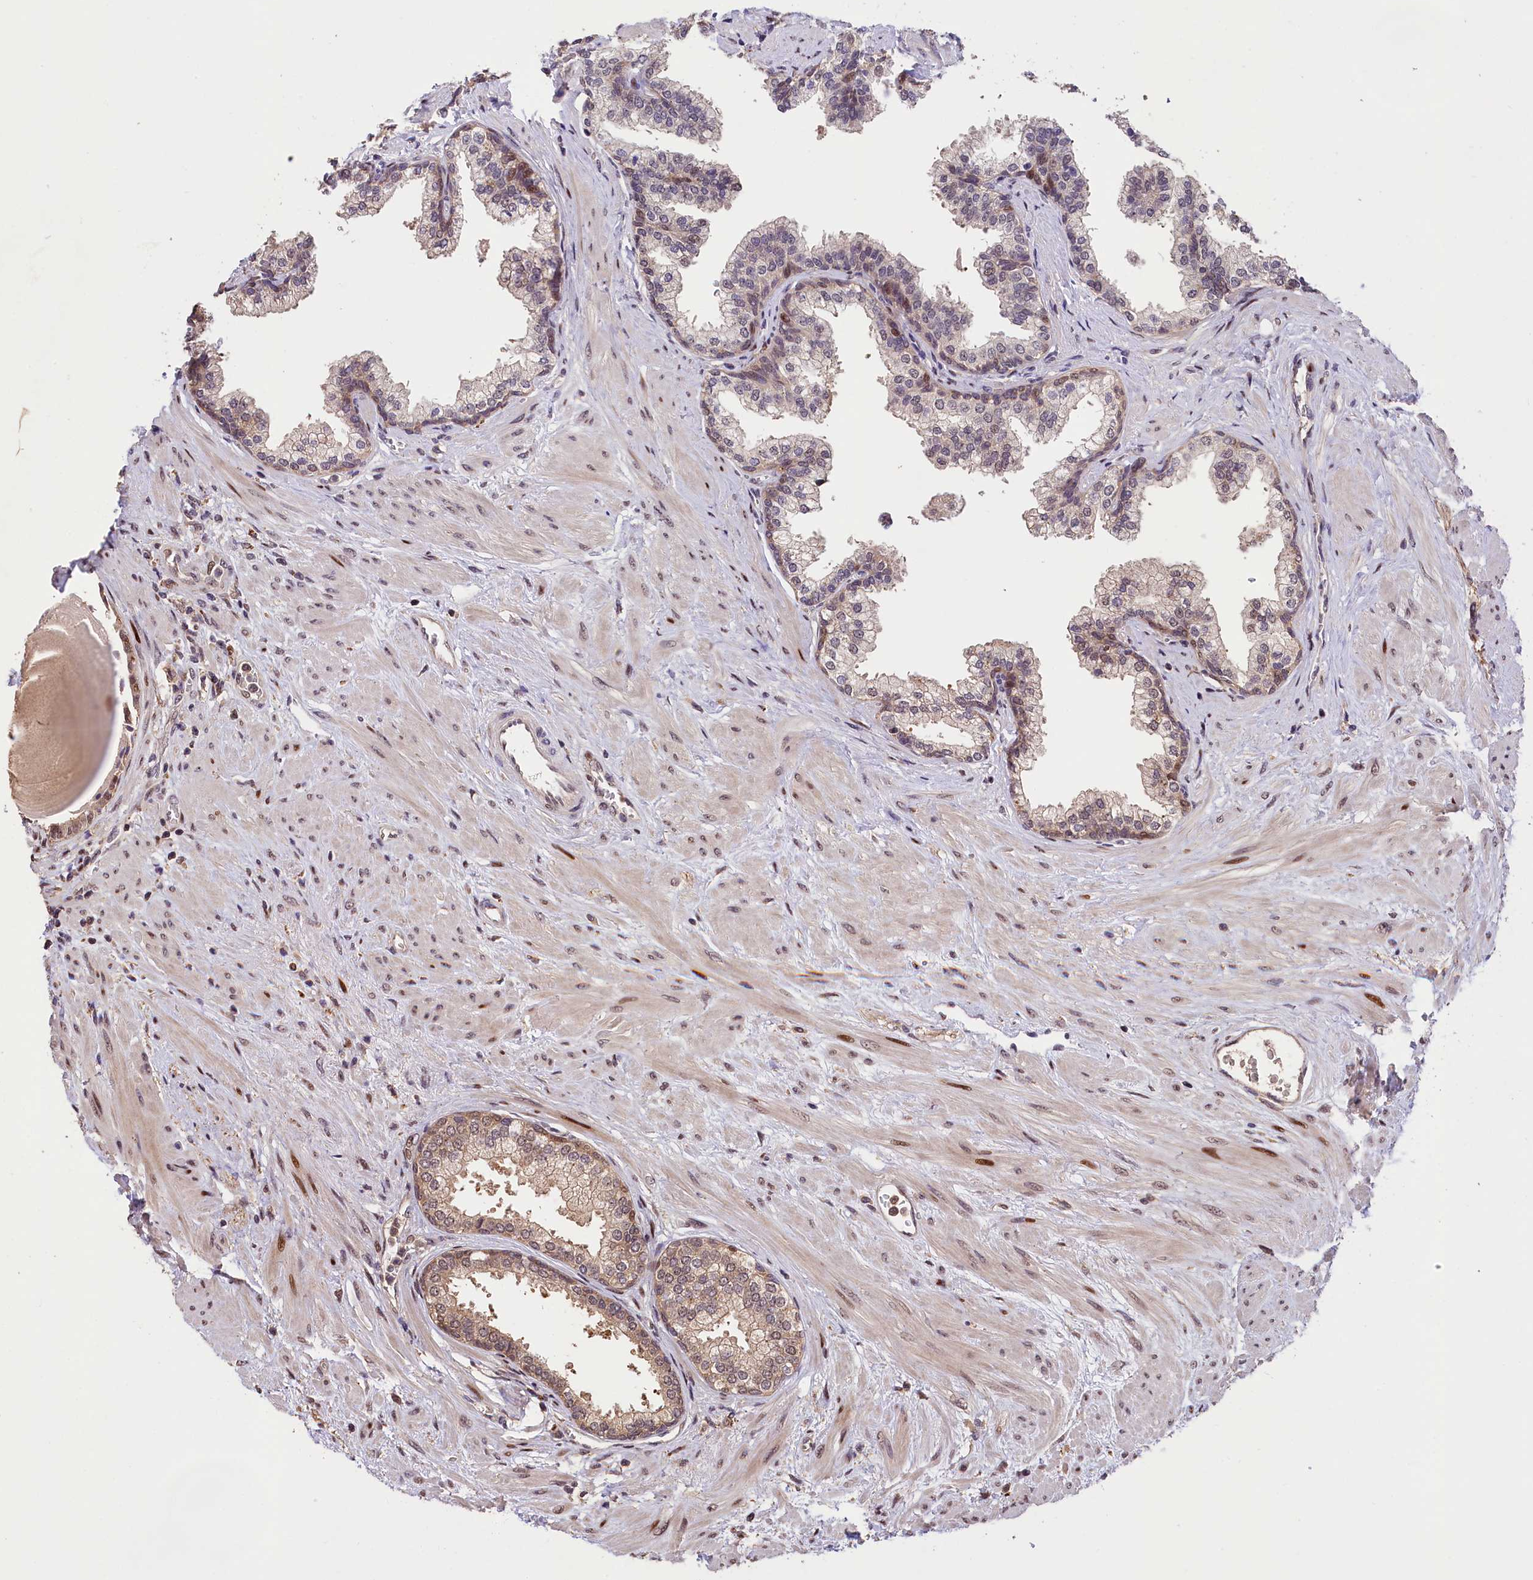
{"staining": {"intensity": "moderate", "quantity": "<25%", "location": "cytoplasmic/membranous,nuclear"}, "tissue": "prostate", "cell_type": "Glandular cells", "image_type": "normal", "snomed": [{"axis": "morphology", "description": "Normal tissue, NOS"}, {"axis": "topography", "description": "Prostate"}], "caption": "DAB immunohistochemical staining of benign prostate demonstrates moderate cytoplasmic/membranous,nuclear protein positivity in approximately <25% of glandular cells. The staining was performed using DAB, with brown indicating positive protein expression. Nuclei are stained blue with hematoxylin.", "gene": "PHAF1", "patient": {"sex": "male", "age": 57}}